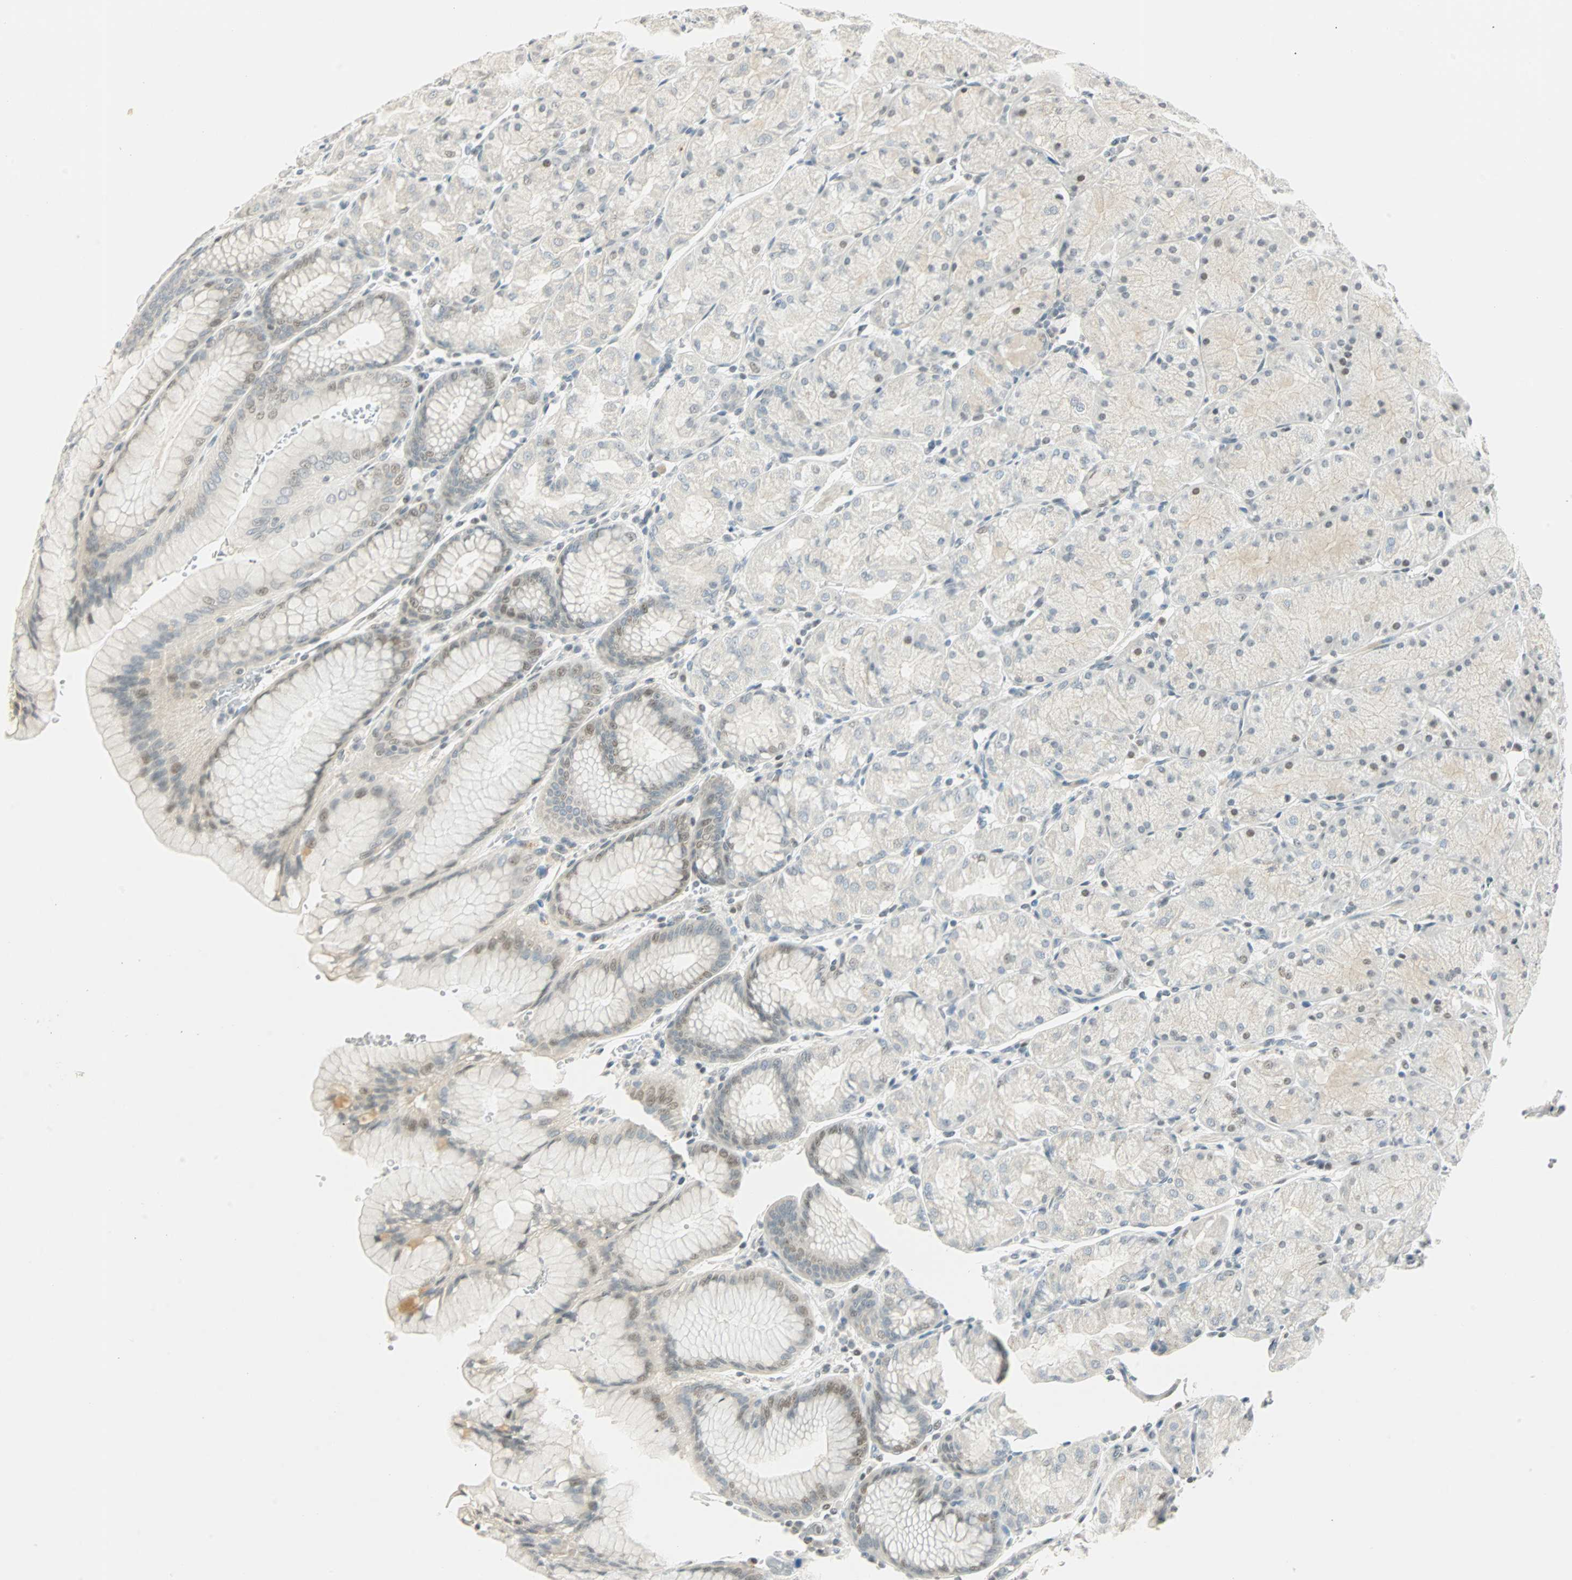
{"staining": {"intensity": "weak", "quantity": "<25%", "location": "nuclear"}, "tissue": "stomach", "cell_type": "Glandular cells", "image_type": "normal", "snomed": [{"axis": "morphology", "description": "Normal tissue, NOS"}, {"axis": "topography", "description": "Stomach, upper"}, {"axis": "topography", "description": "Stomach"}], "caption": "High magnification brightfield microscopy of unremarkable stomach stained with DAB (3,3'-diaminobenzidine) (brown) and counterstained with hematoxylin (blue): glandular cells show no significant expression. The staining was performed using DAB (3,3'-diaminobenzidine) to visualize the protein expression in brown, while the nuclei were stained in blue with hematoxylin (Magnification: 20x).", "gene": "SMAD3", "patient": {"sex": "male", "age": 76}}